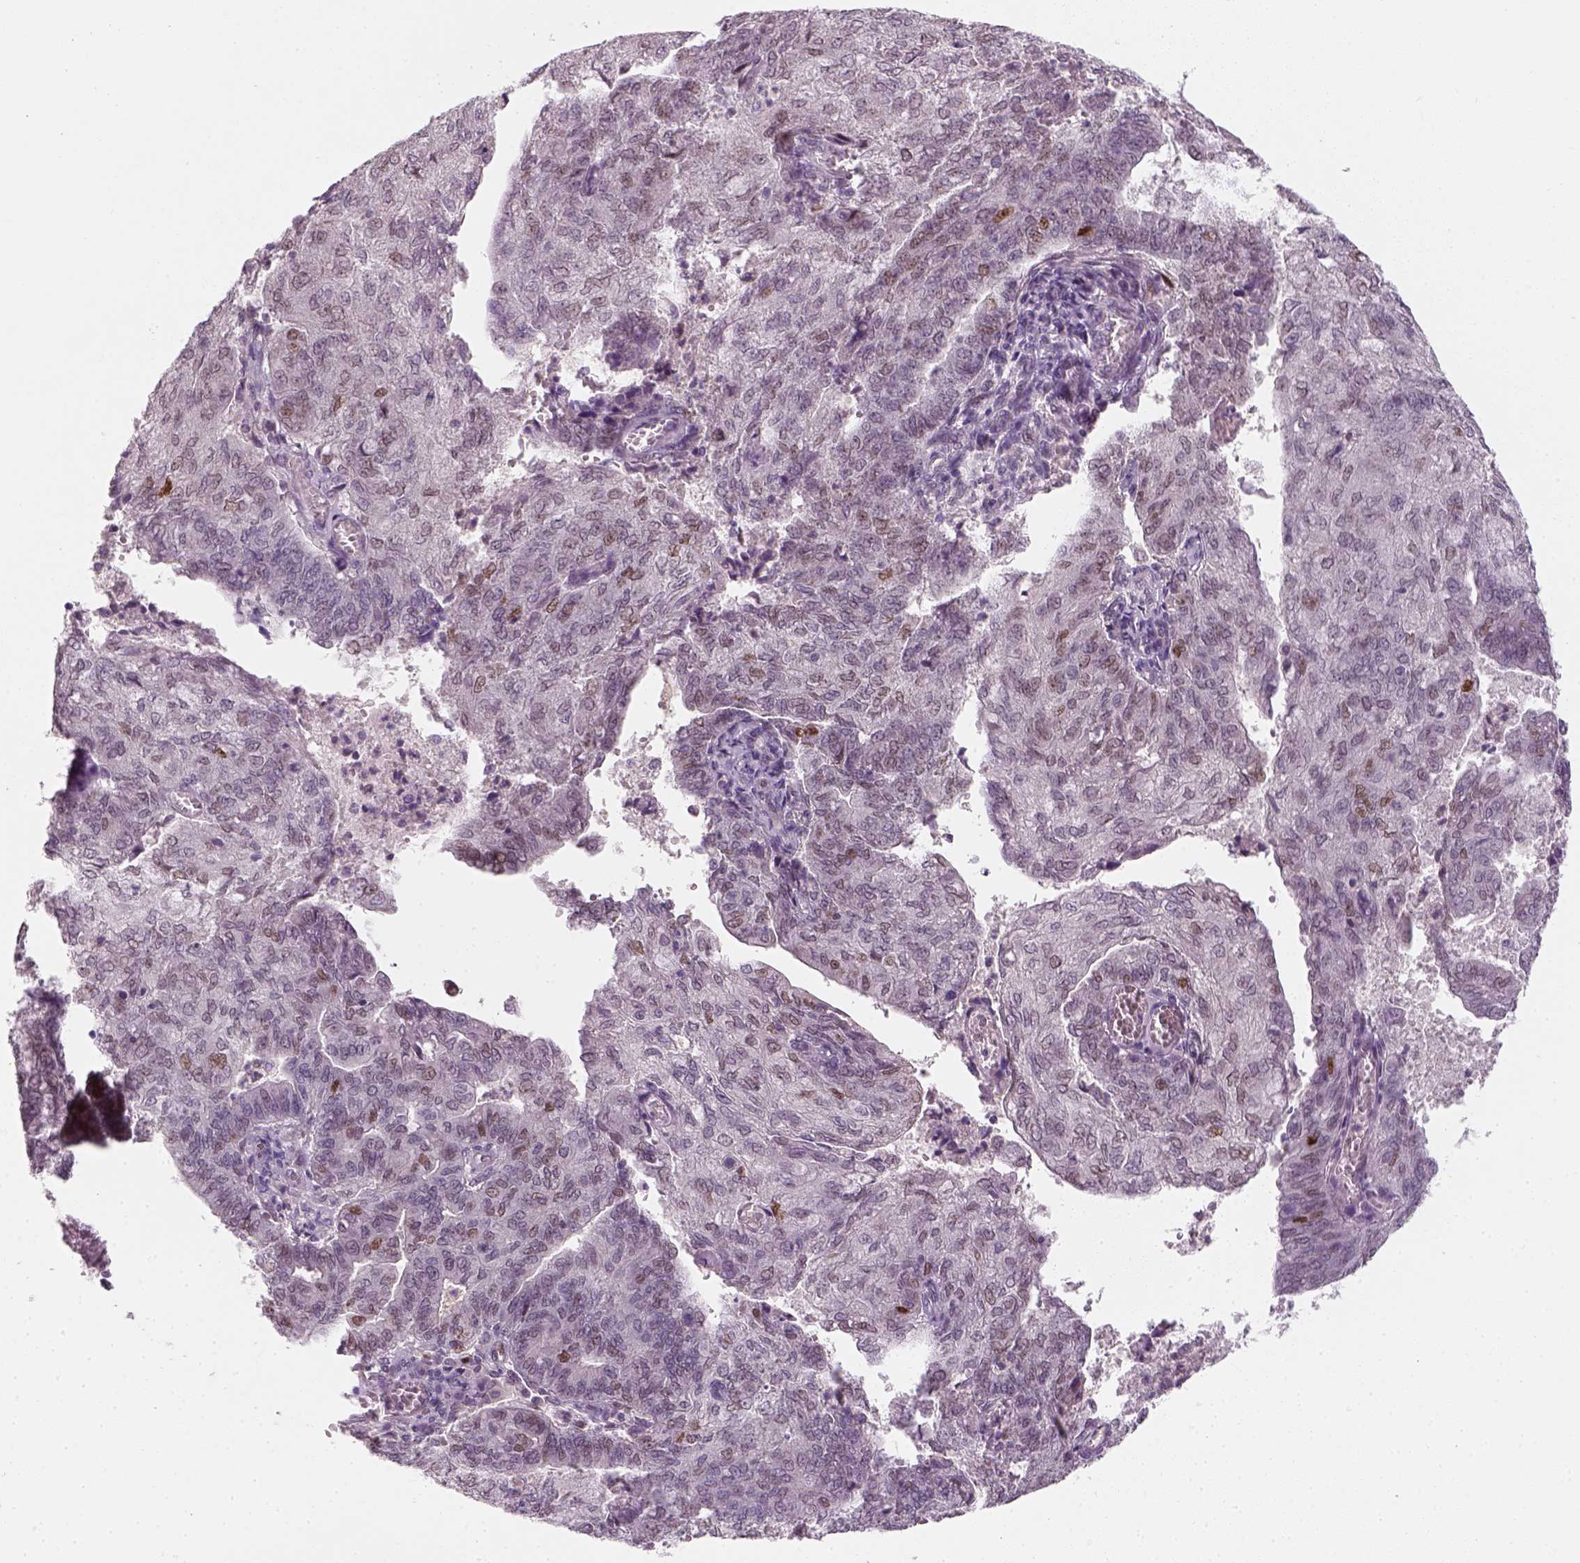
{"staining": {"intensity": "negative", "quantity": "none", "location": "none"}, "tissue": "endometrial cancer", "cell_type": "Tumor cells", "image_type": "cancer", "snomed": [{"axis": "morphology", "description": "Adenocarcinoma, NOS"}, {"axis": "topography", "description": "Endometrium"}], "caption": "Tumor cells are negative for protein expression in human adenocarcinoma (endometrial).", "gene": "TP53", "patient": {"sex": "female", "age": 82}}